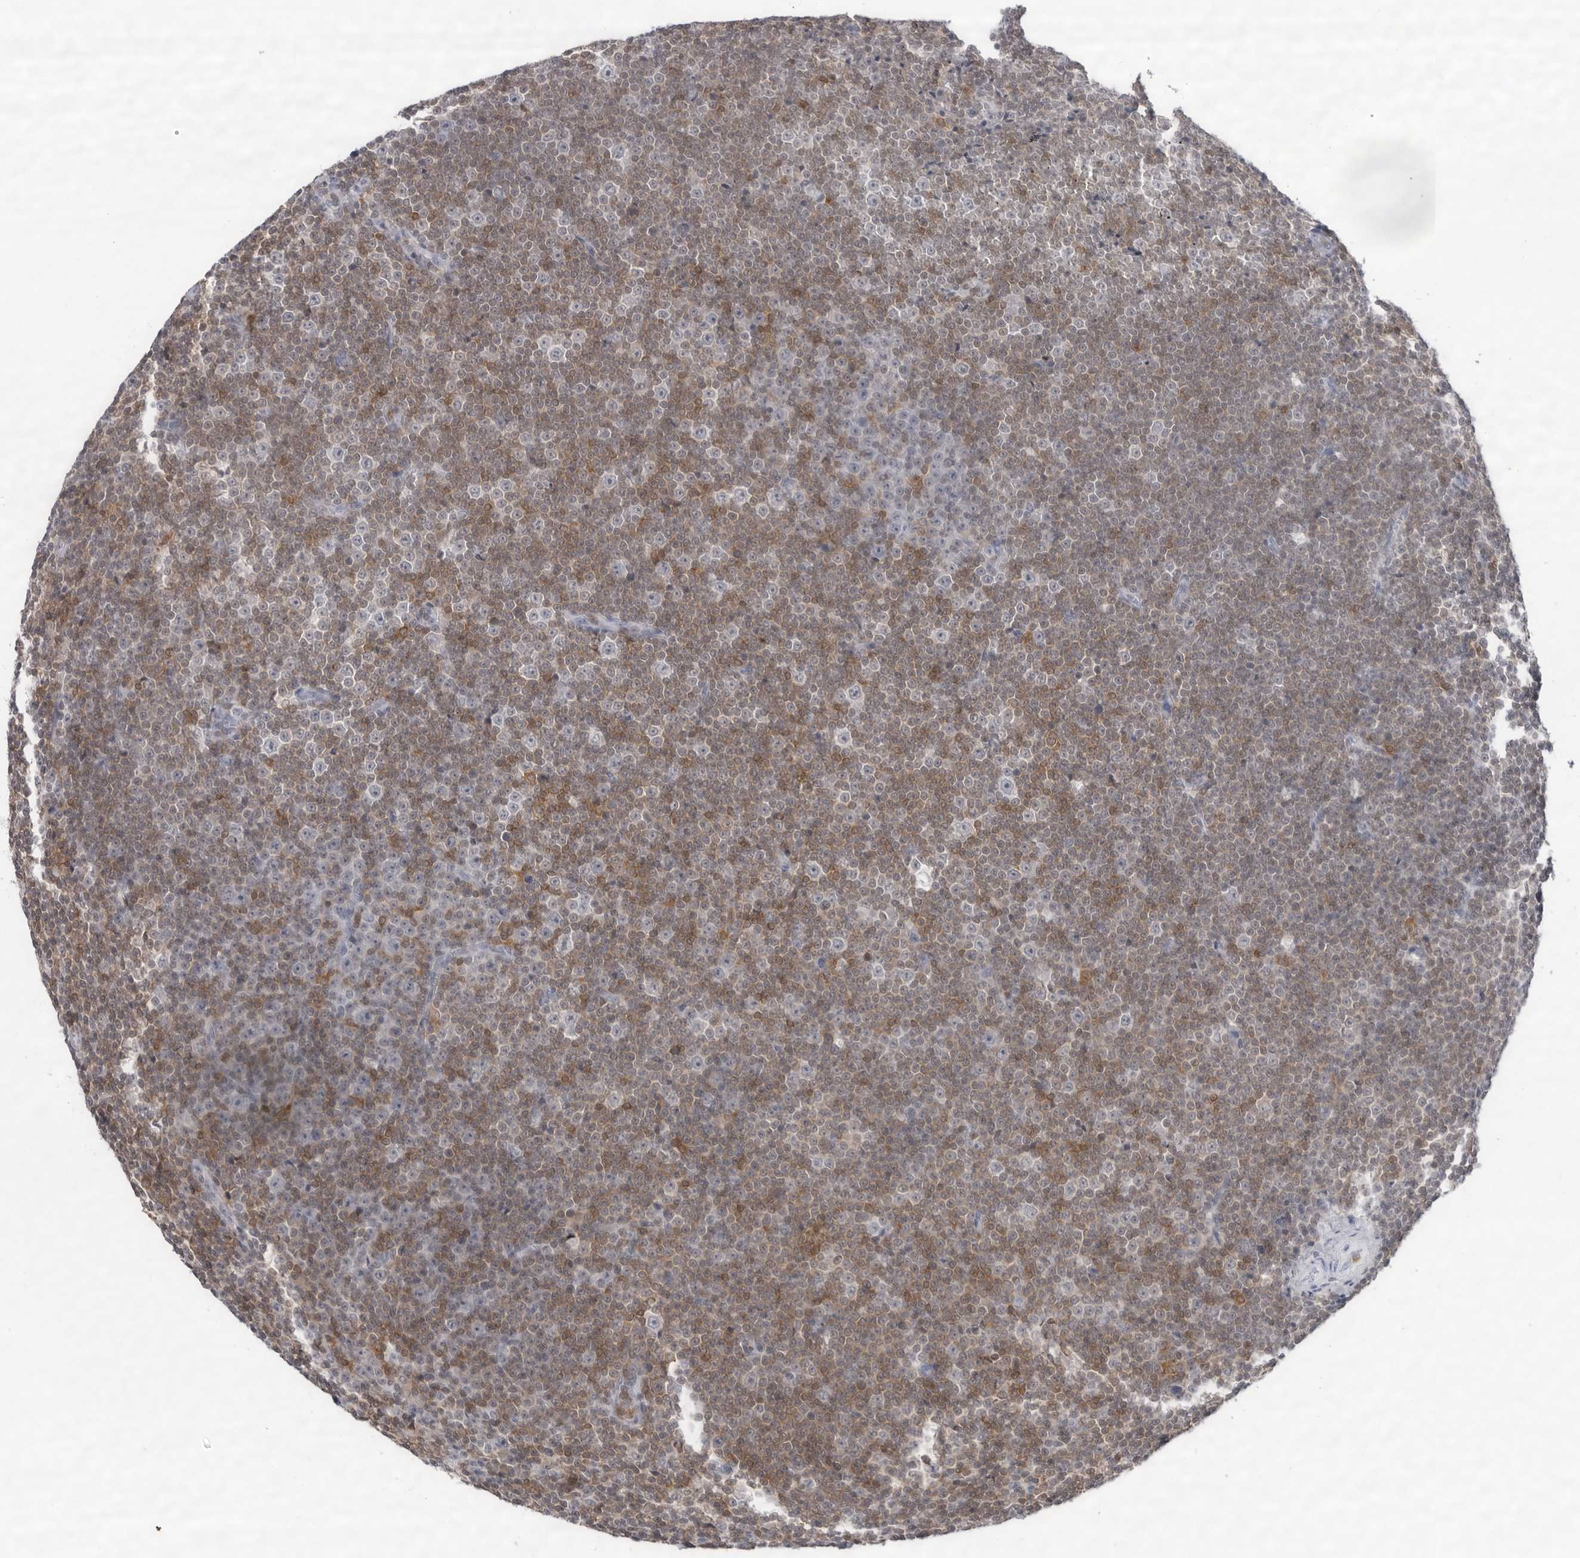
{"staining": {"intensity": "moderate", "quantity": "25%-75%", "location": "cytoplasmic/membranous,nuclear"}, "tissue": "lymphoma", "cell_type": "Tumor cells", "image_type": "cancer", "snomed": [{"axis": "morphology", "description": "Malignant lymphoma, non-Hodgkin's type, Low grade"}, {"axis": "topography", "description": "Lymph node"}], "caption": "A brown stain labels moderate cytoplasmic/membranous and nuclear staining of a protein in lymphoma tumor cells. The staining was performed using DAB to visualize the protein expression in brown, while the nuclei were stained in blue with hematoxylin (Magnification: 20x).", "gene": "FMNL1", "patient": {"sex": "female", "age": 67}}